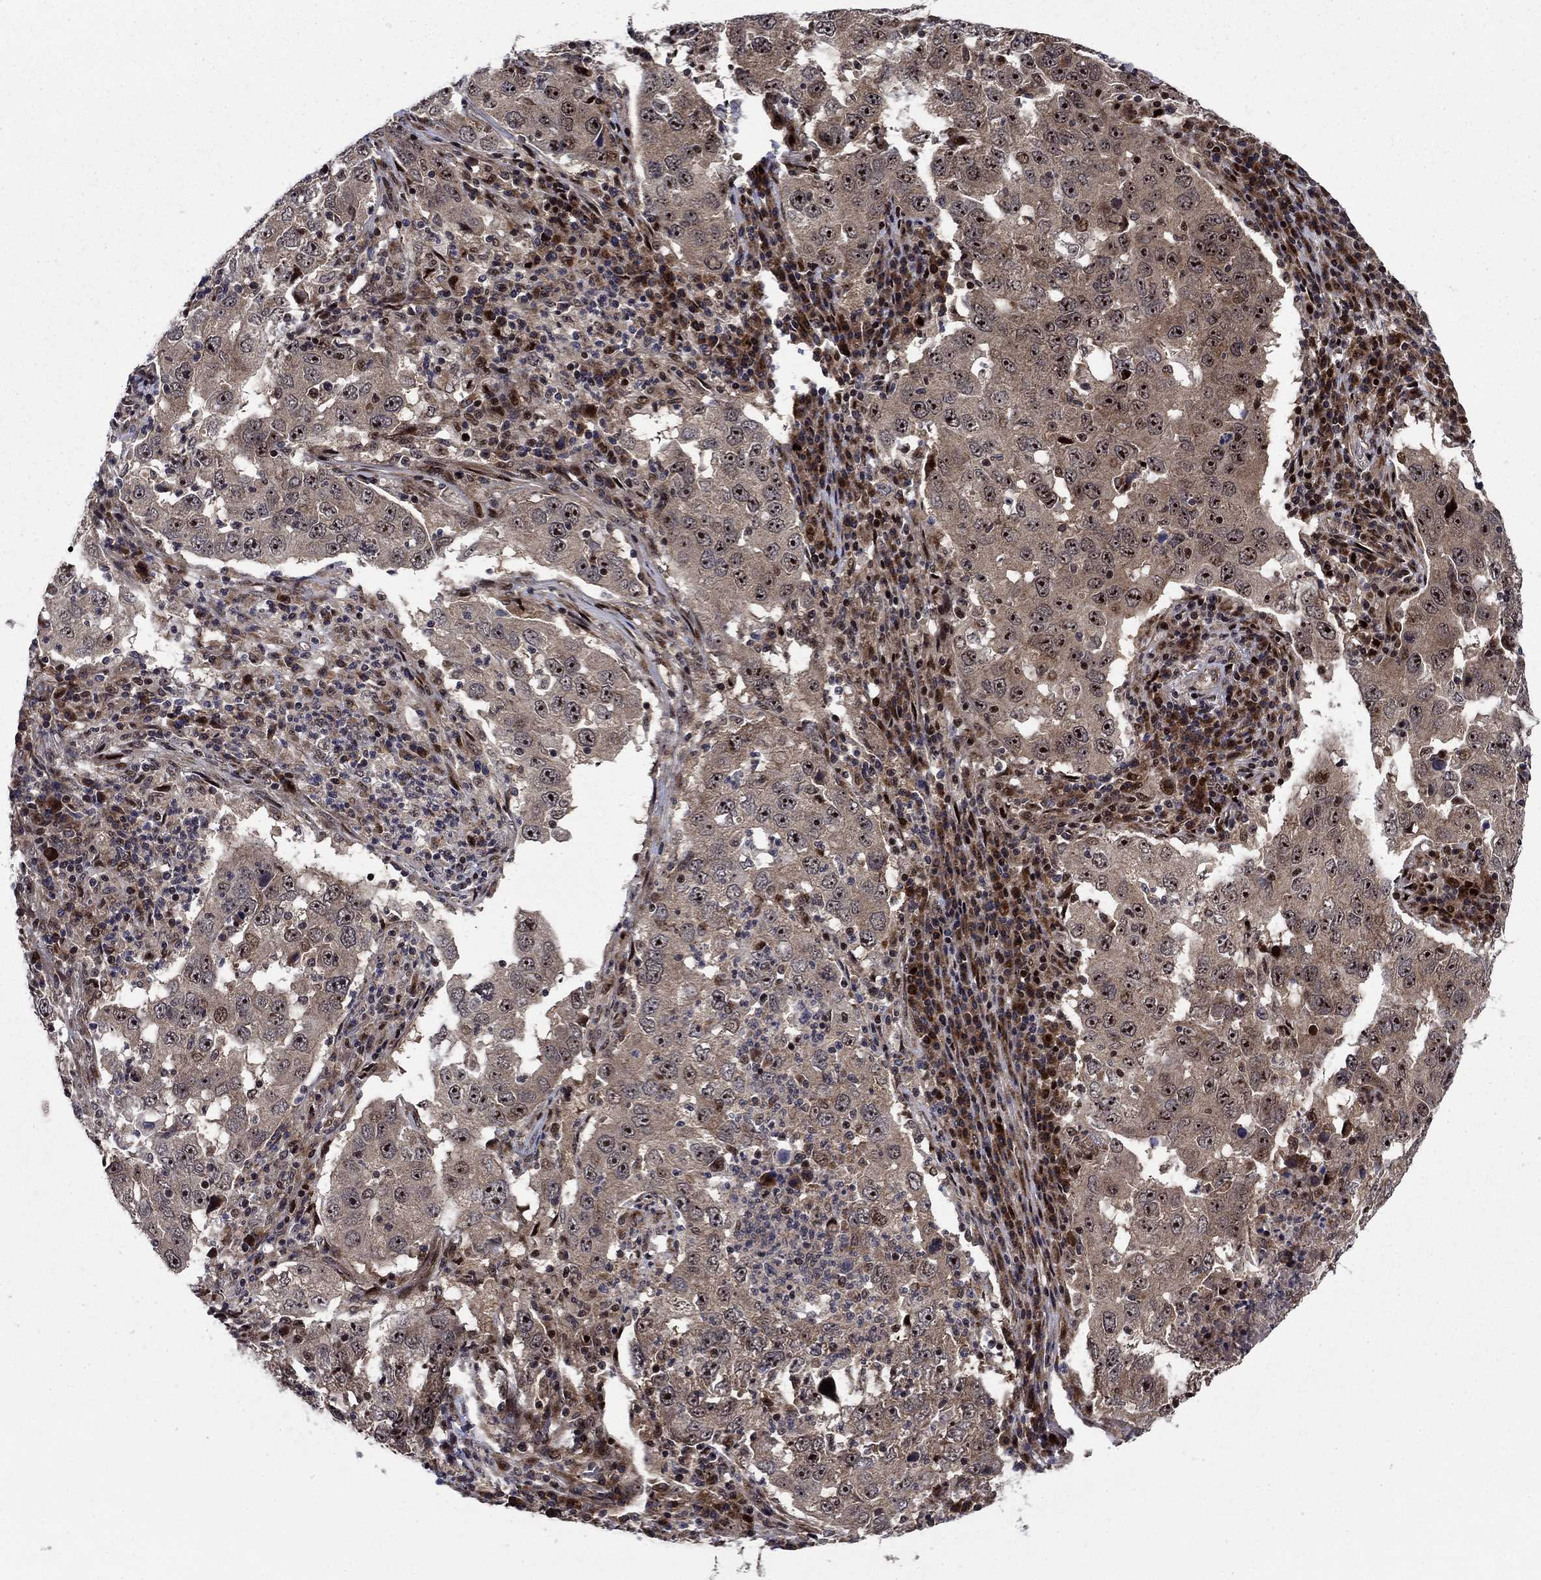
{"staining": {"intensity": "moderate", "quantity": "<25%", "location": "cytoplasmic/membranous,nuclear"}, "tissue": "lung cancer", "cell_type": "Tumor cells", "image_type": "cancer", "snomed": [{"axis": "morphology", "description": "Adenocarcinoma, NOS"}, {"axis": "topography", "description": "Lung"}], "caption": "Immunohistochemistry (IHC) of lung cancer (adenocarcinoma) demonstrates low levels of moderate cytoplasmic/membranous and nuclear expression in approximately <25% of tumor cells.", "gene": "AGTPBP1", "patient": {"sex": "male", "age": 73}}